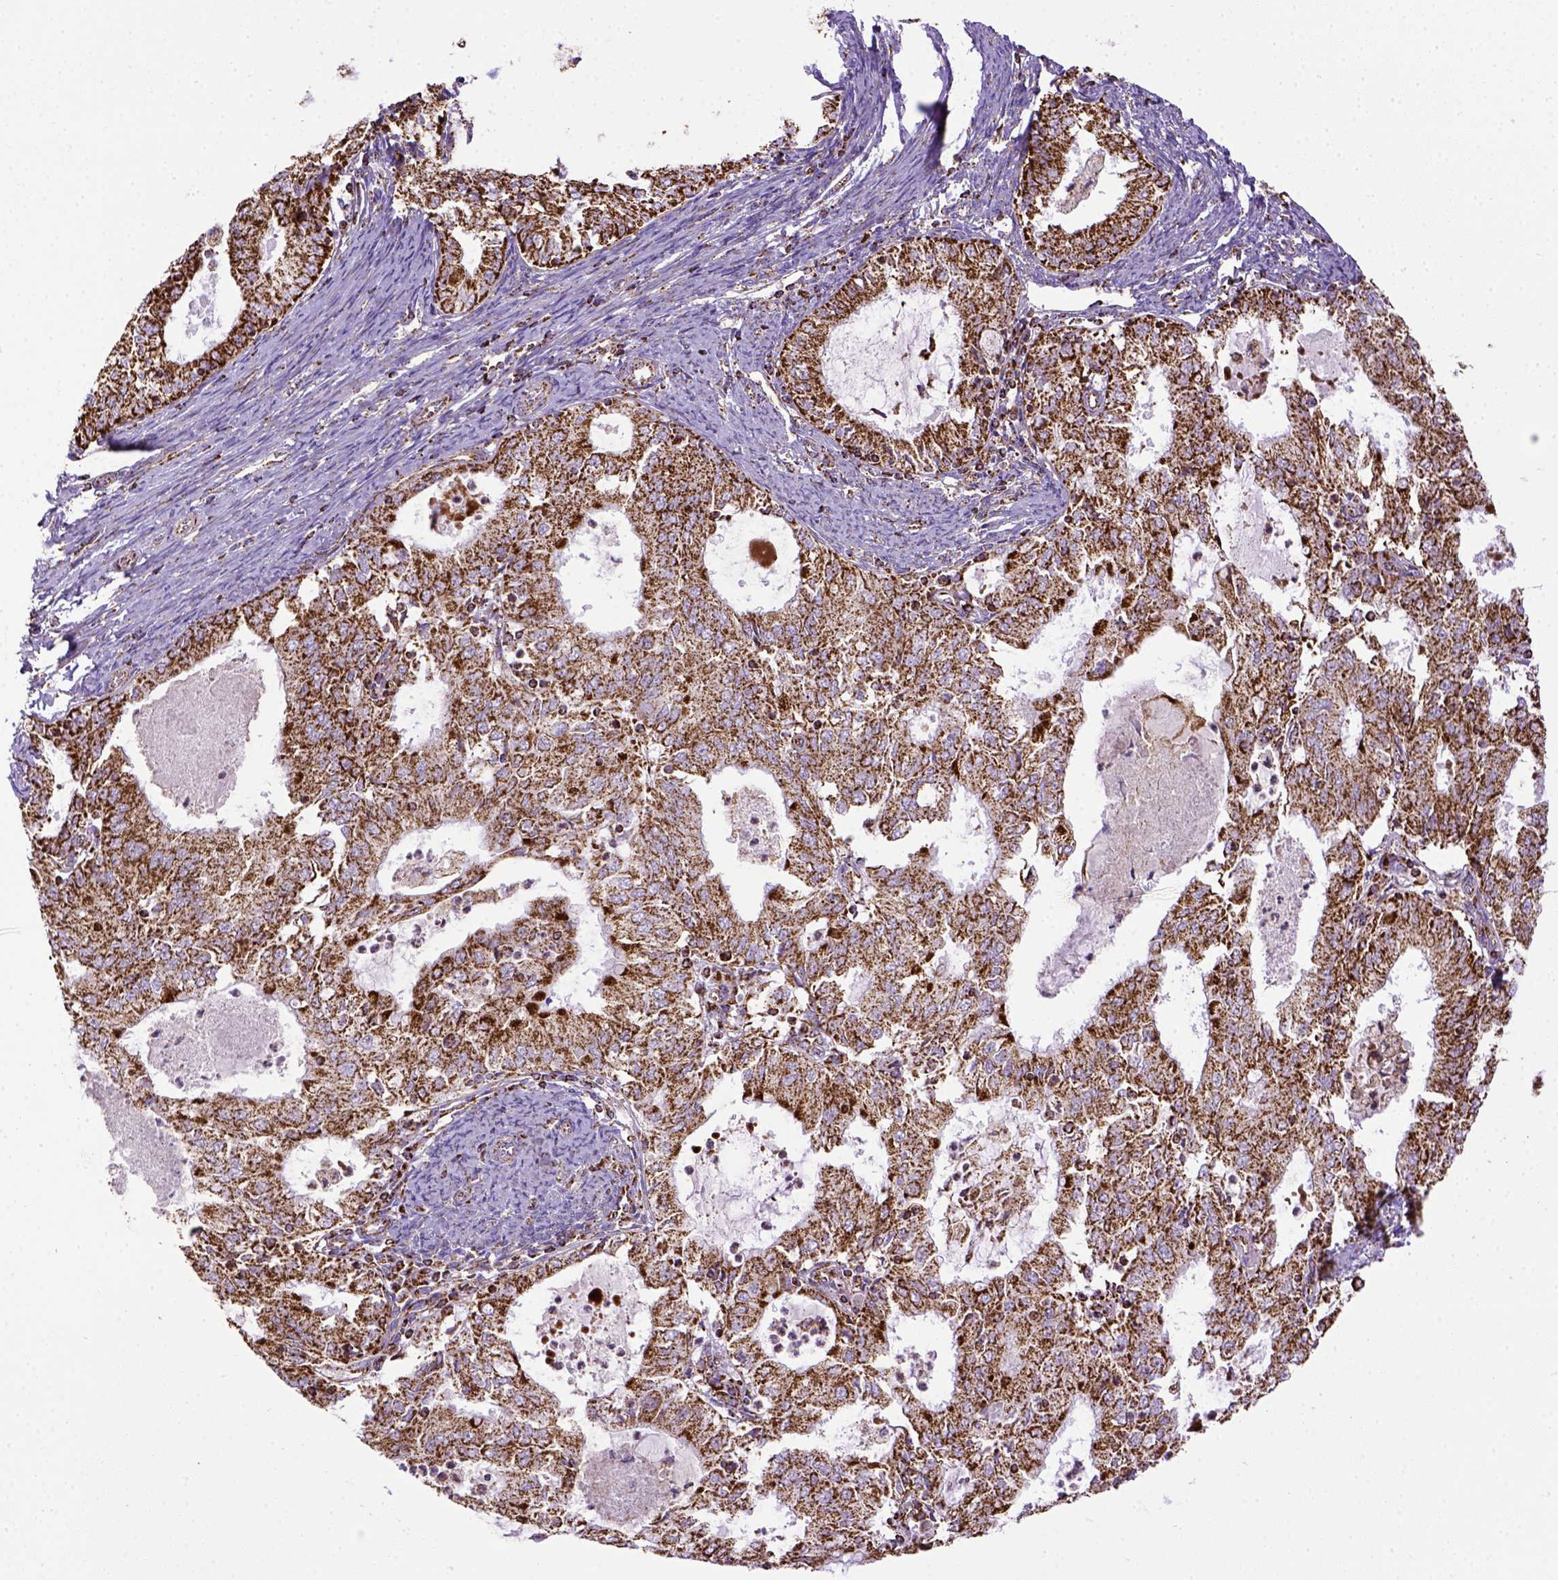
{"staining": {"intensity": "strong", "quantity": ">75%", "location": "cytoplasmic/membranous"}, "tissue": "endometrial cancer", "cell_type": "Tumor cells", "image_type": "cancer", "snomed": [{"axis": "morphology", "description": "Adenocarcinoma, NOS"}, {"axis": "topography", "description": "Endometrium"}], "caption": "Protein staining reveals strong cytoplasmic/membranous positivity in about >75% of tumor cells in endometrial cancer (adenocarcinoma).", "gene": "MT-CO1", "patient": {"sex": "female", "age": 57}}